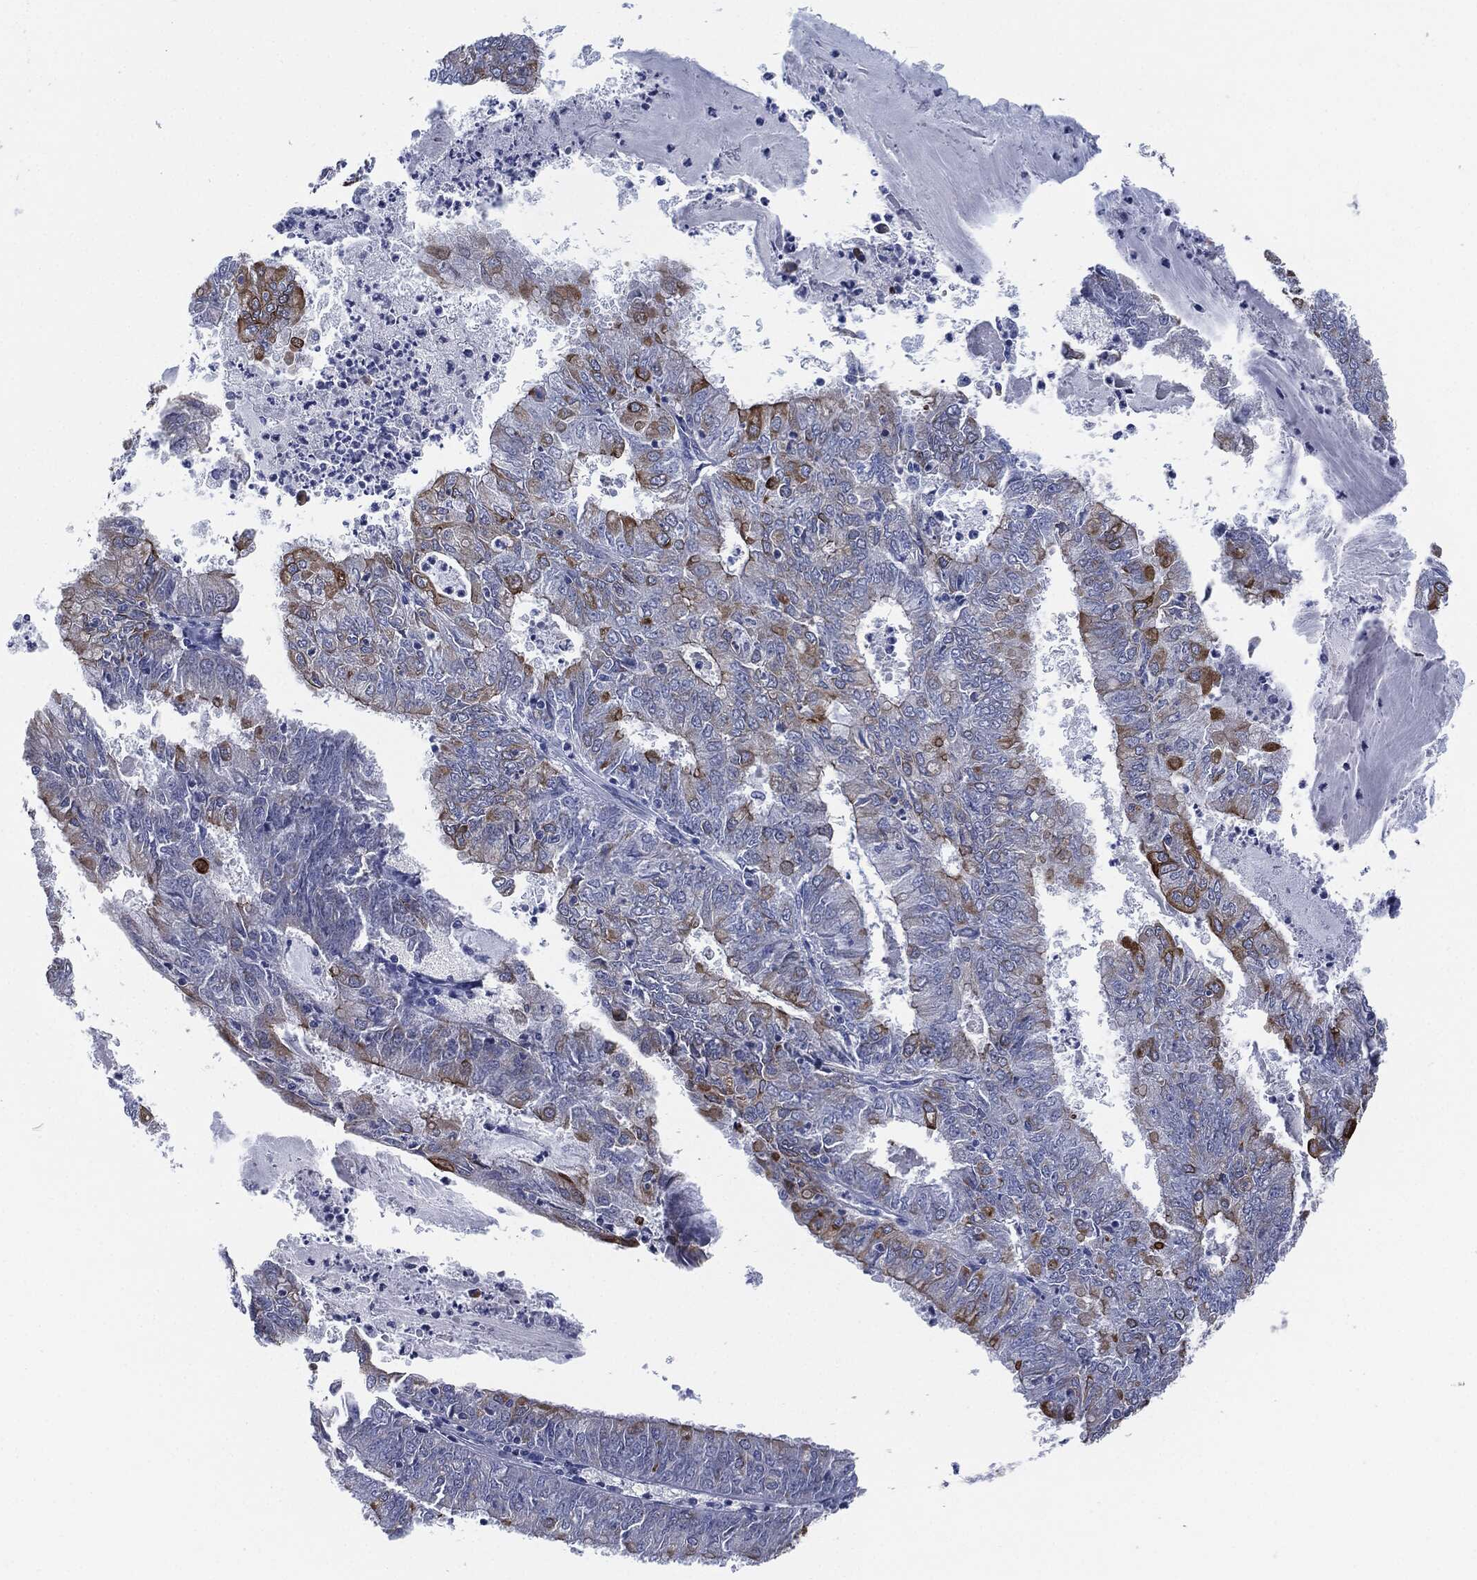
{"staining": {"intensity": "strong", "quantity": "<25%", "location": "cytoplasmic/membranous"}, "tissue": "endometrial cancer", "cell_type": "Tumor cells", "image_type": "cancer", "snomed": [{"axis": "morphology", "description": "Adenocarcinoma, NOS"}, {"axis": "topography", "description": "Endometrium"}], "caption": "There is medium levels of strong cytoplasmic/membranous expression in tumor cells of endometrial cancer, as demonstrated by immunohistochemical staining (brown color).", "gene": "SHROOM2", "patient": {"sex": "female", "age": 57}}